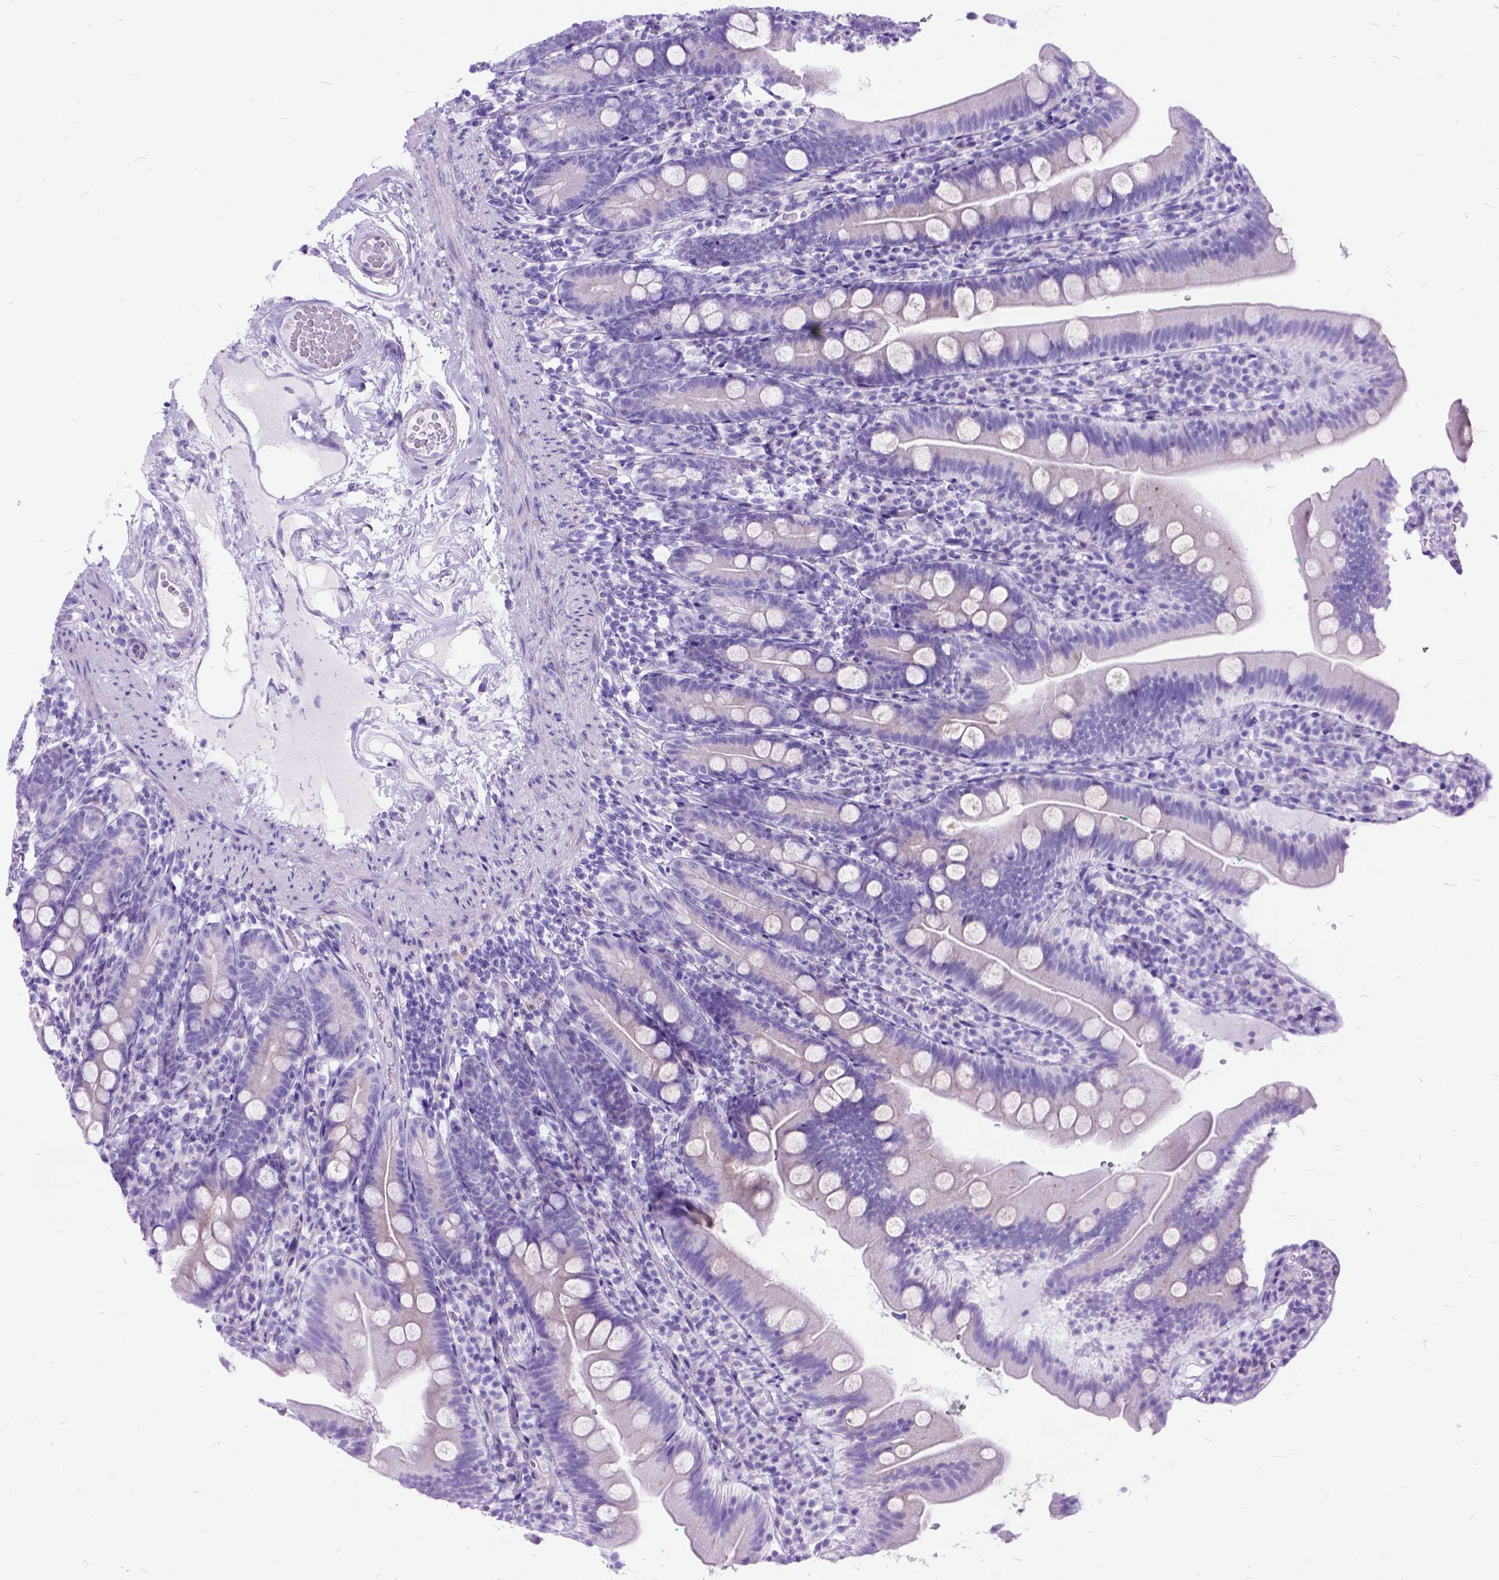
{"staining": {"intensity": "negative", "quantity": "none", "location": "none"}, "tissue": "duodenum", "cell_type": "Glandular cells", "image_type": "normal", "snomed": [{"axis": "morphology", "description": "Normal tissue, NOS"}, {"axis": "topography", "description": "Duodenum"}], "caption": "An IHC image of benign duodenum is shown. There is no staining in glandular cells of duodenum. (DAB immunohistochemistry (IHC), high magnification).", "gene": "DNAH2", "patient": {"sex": "female", "age": 67}}